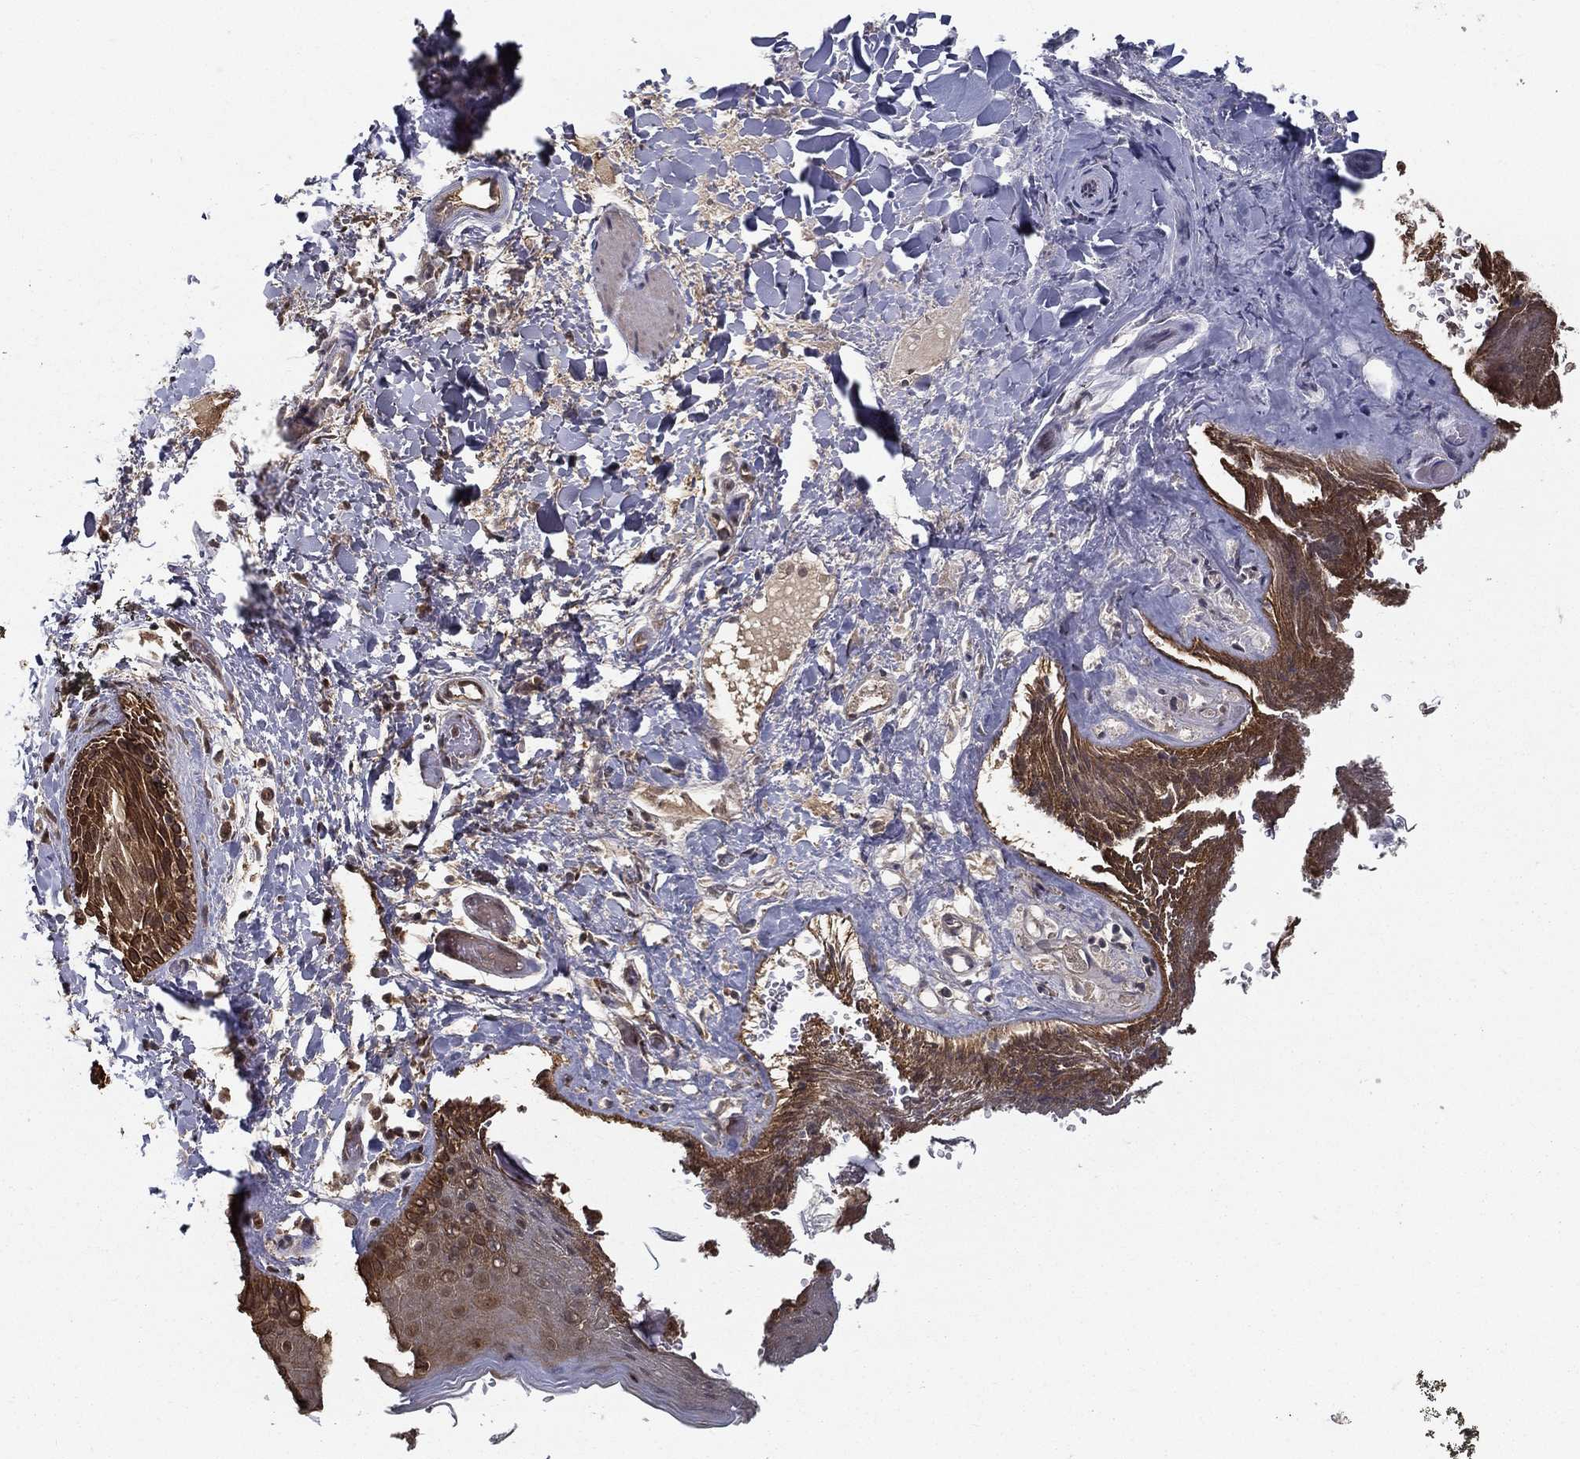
{"staining": {"intensity": "moderate", "quantity": ">75%", "location": "cytoplasmic/membranous"}, "tissue": "skin", "cell_type": "Epidermal cells", "image_type": "normal", "snomed": [{"axis": "morphology", "description": "Normal tissue, NOS"}, {"axis": "topography", "description": "Anal"}], "caption": "Immunohistochemical staining of benign human skin exhibits moderate cytoplasmic/membranous protein positivity in about >75% of epidermal cells.", "gene": "SLC6A6", "patient": {"sex": "male", "age": 36}}